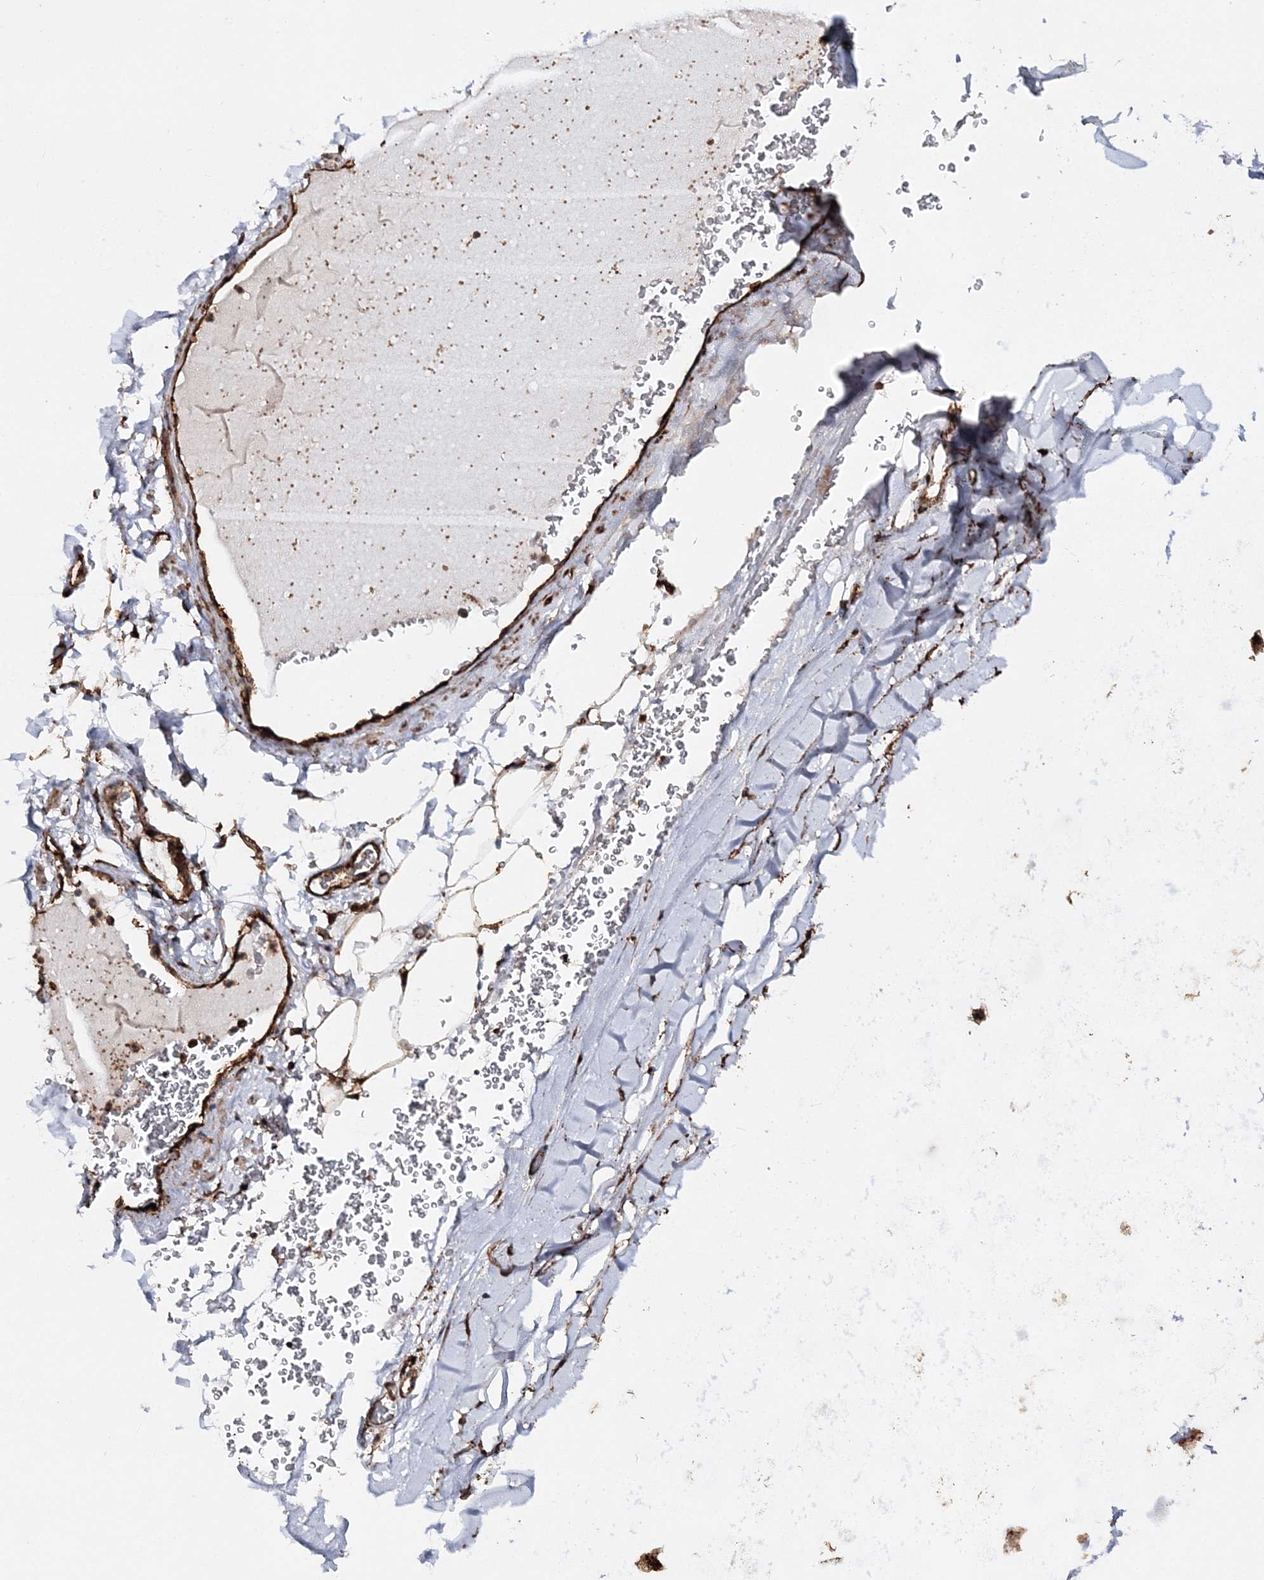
{"staining": {"intensity": "moderate", "quantity": ">75%", "location": "cytoplasmic/membranous"}, "tissue": "adipose tissue", "cell_type": "Adipocytes", "image_type": "normal", "snomed": [{"axis": "morphology", "description": "Normal tissue, NOS"}, {"axis": "topography", "description": "Bronchus"}], "caption": "A brown stain highlights moderate cytoplasmic/membranous expression of a protein in adipocytes of normal human adipose tissue.", "gene": "SCRN3", "patient": {"sex": "male", "age": 66}}